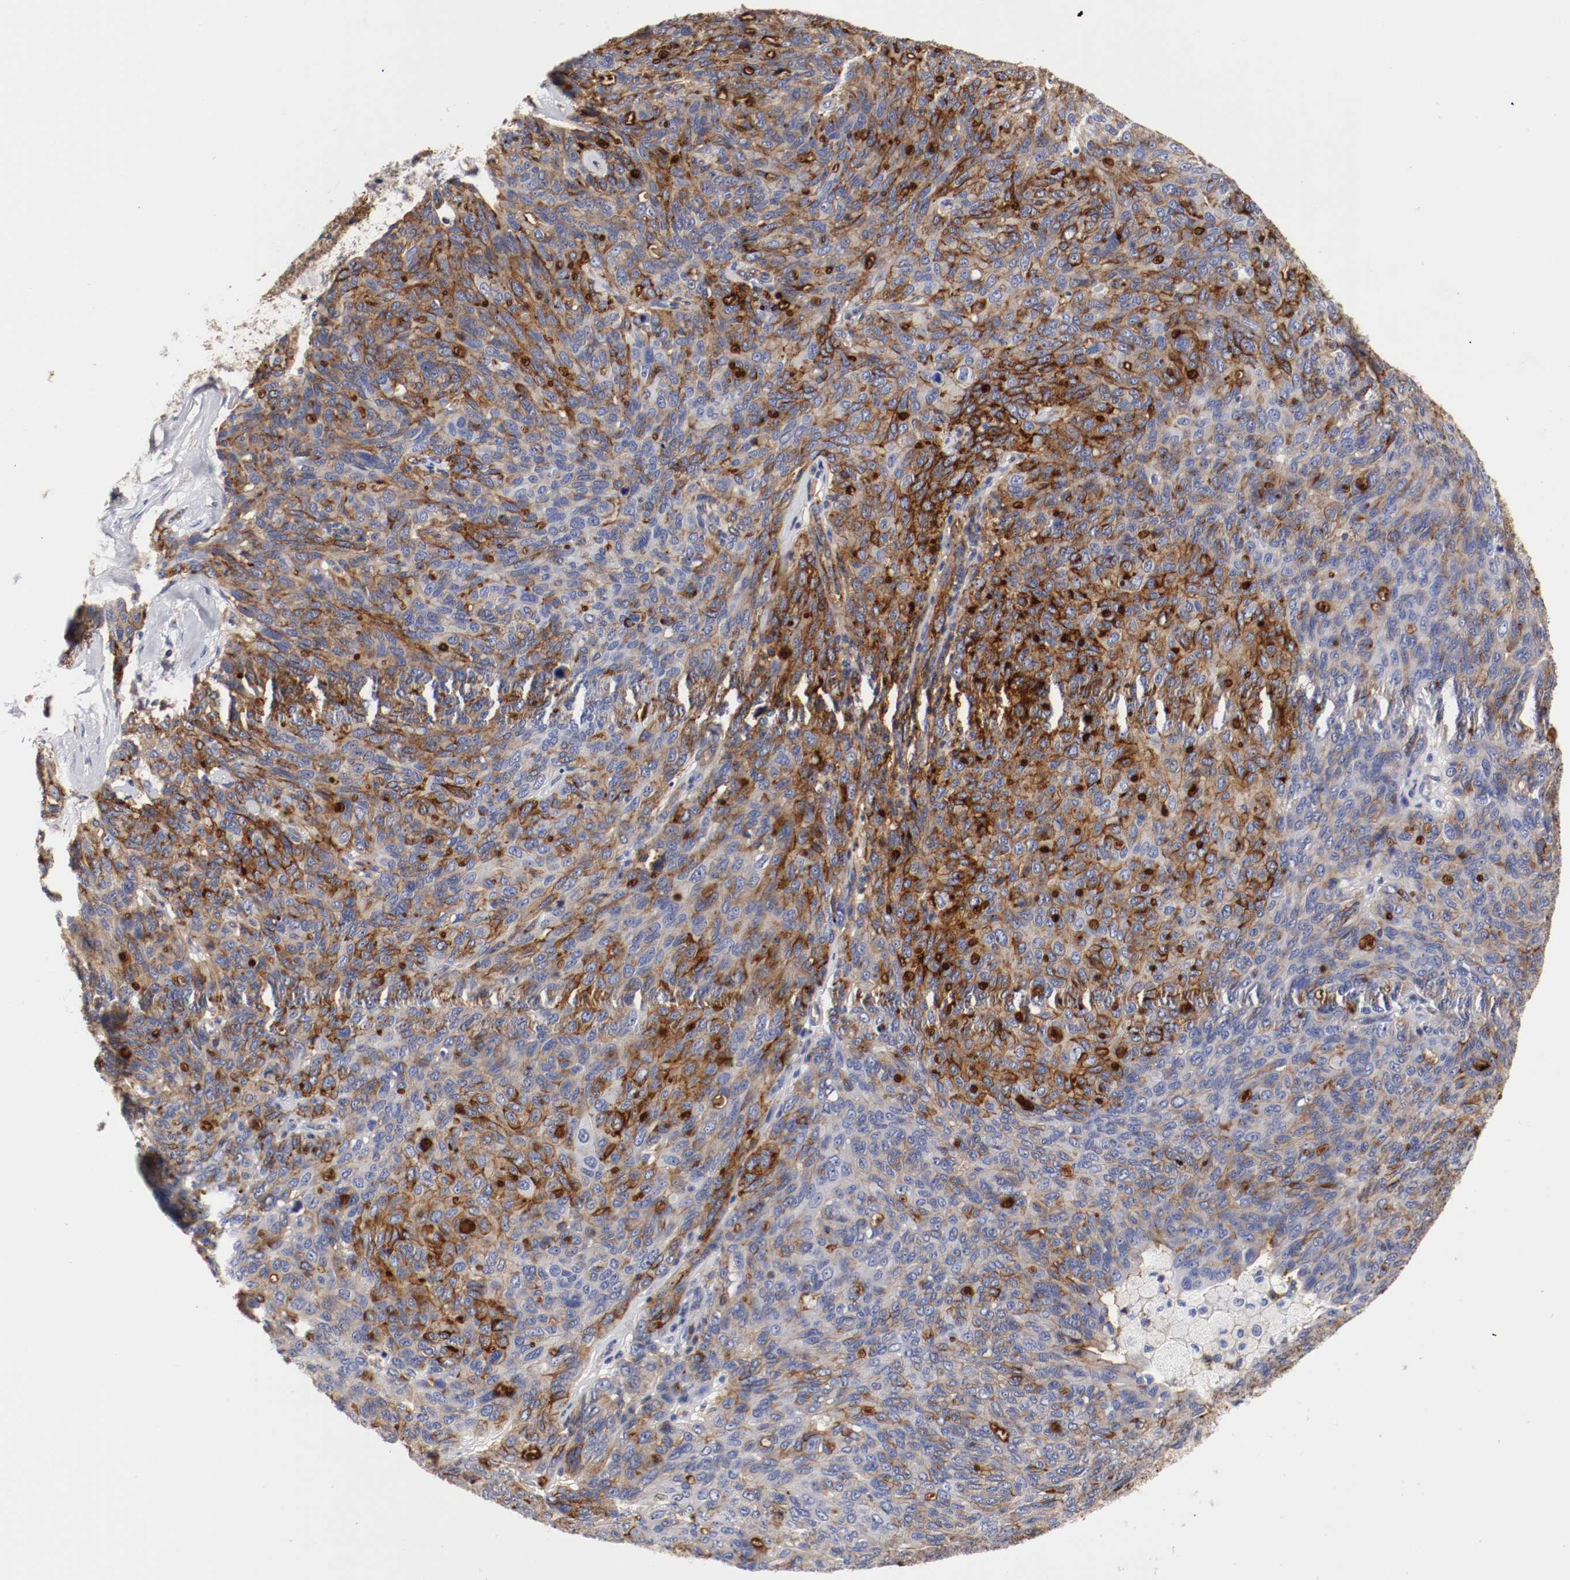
{"staining": {"intensity": "strong", "quantity": "25%-75%", "location": "cytoplasmic/membranous"}, "tissue": "ovarian cancer", "cell_type": "Tumor cells", "image_type": "cancer", "snomed": [{"axis": "morphology", "description": "Carcinoma, endometroid"}, {"axis": "topography", "description": "Ovary"}], "caption": "Tumor cells demonstrate high levels of strong cytoplasmic/membranous staining in approximately 25%-75% of cells in human ovarian cancer (endometroid carcinoma). (IHC, brightfield microscopy, high magnification).", "gene": "IFITM1", "patient": {"sex": "female", "age": 60}}